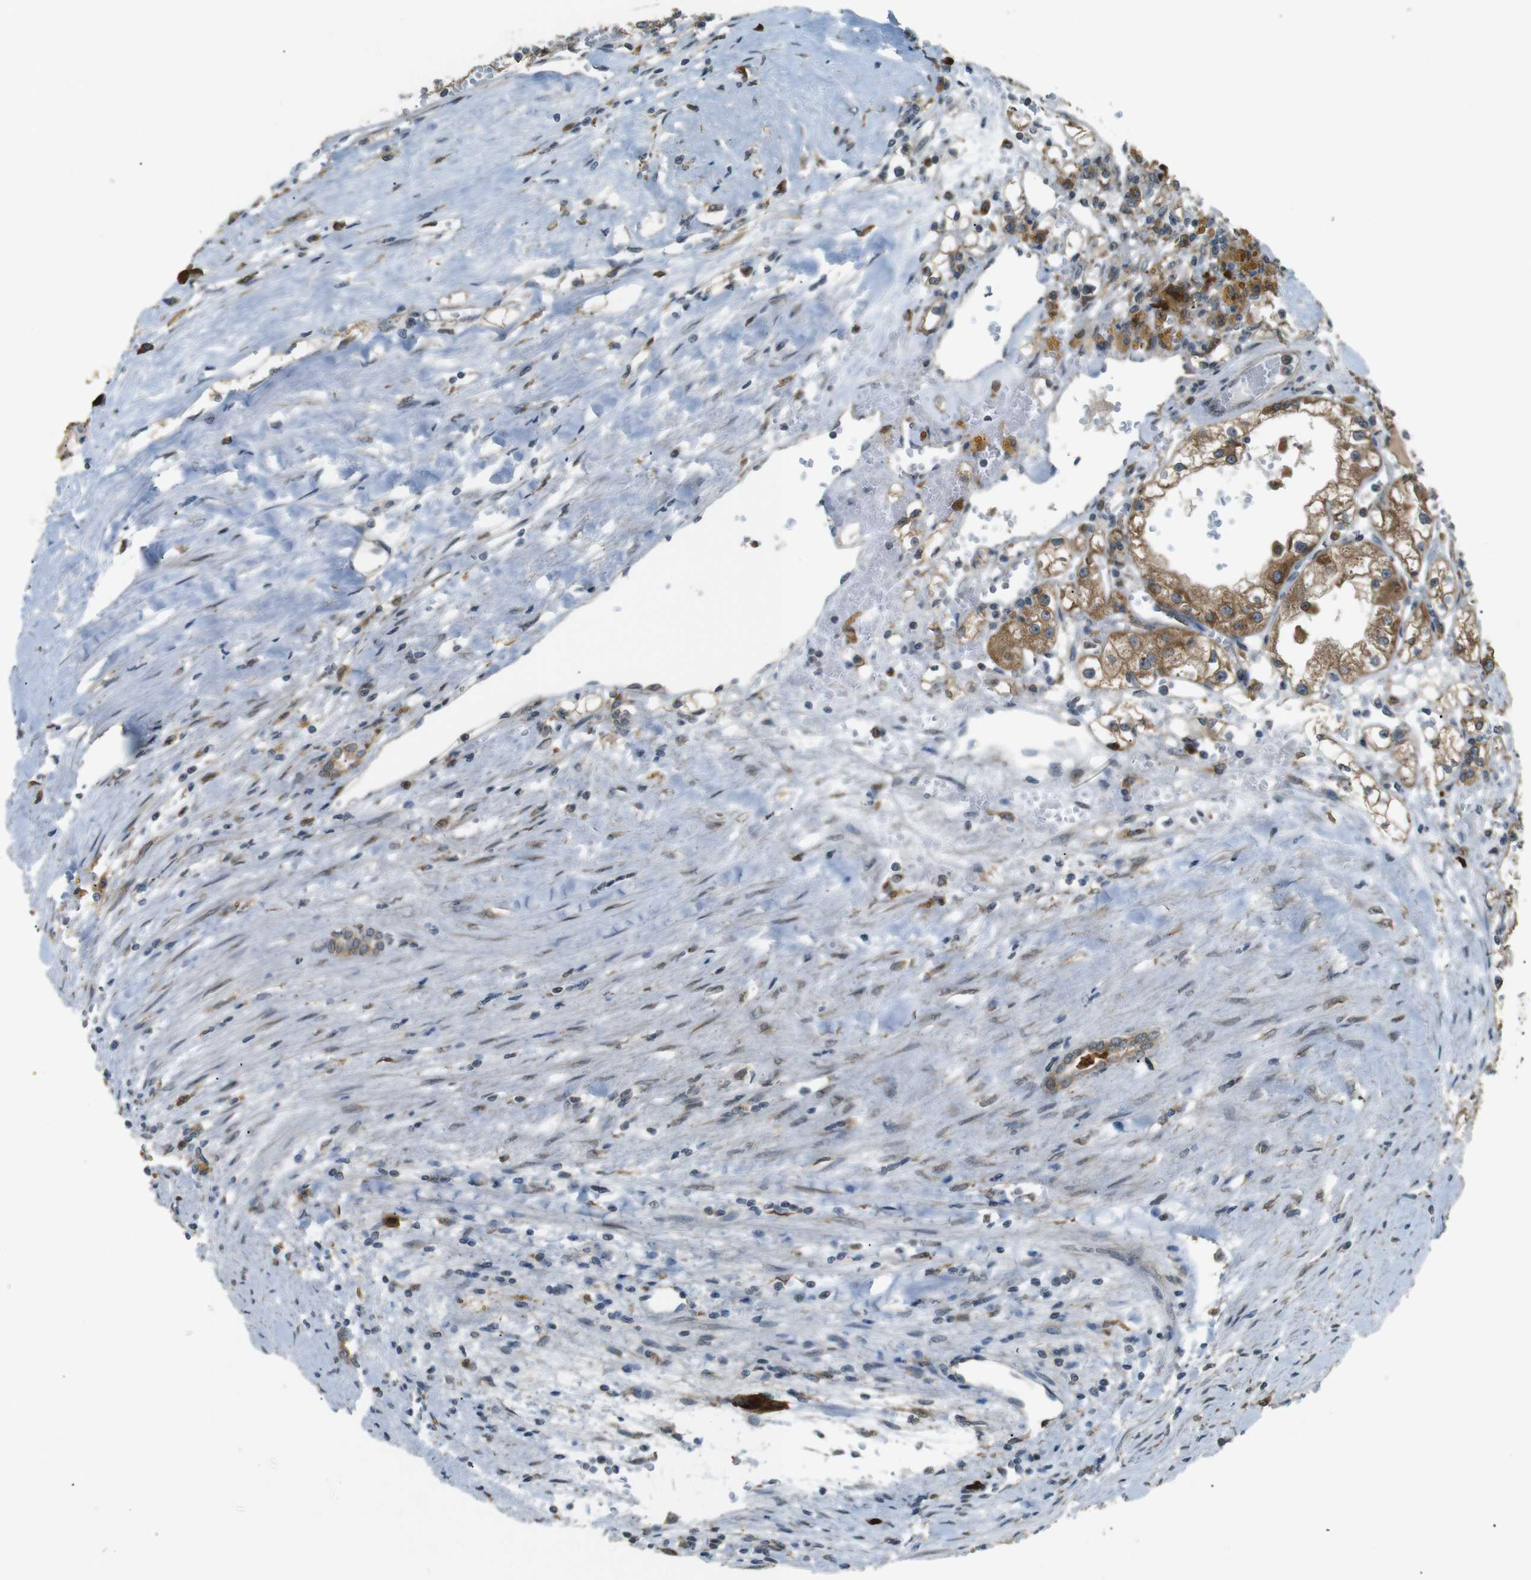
{"staining": {"intensity": "moderate", "quantity": ">75%", "location": "cytoplasmic/membranous"}, "tissue": "renal cancer", "cell_type": "Tumor cells", "image_type": "cancer", "snomed": [{"axis": "morphology", "description": "Adenocarcinoma, NOS"}, {"axis": "topography", "description": "Kidney"}], "caption": "Immunohistochemistry (DAB) staining of adenocarcinoma (renal) exhibits moderate cytoplasmic/membranous protein staining in approximately >75% of tumor cells. (Brightfield microscopy of DAB IHC at high magnification).", "gene": "TMED4", "patient": {"sex": "male", "age": 56}}